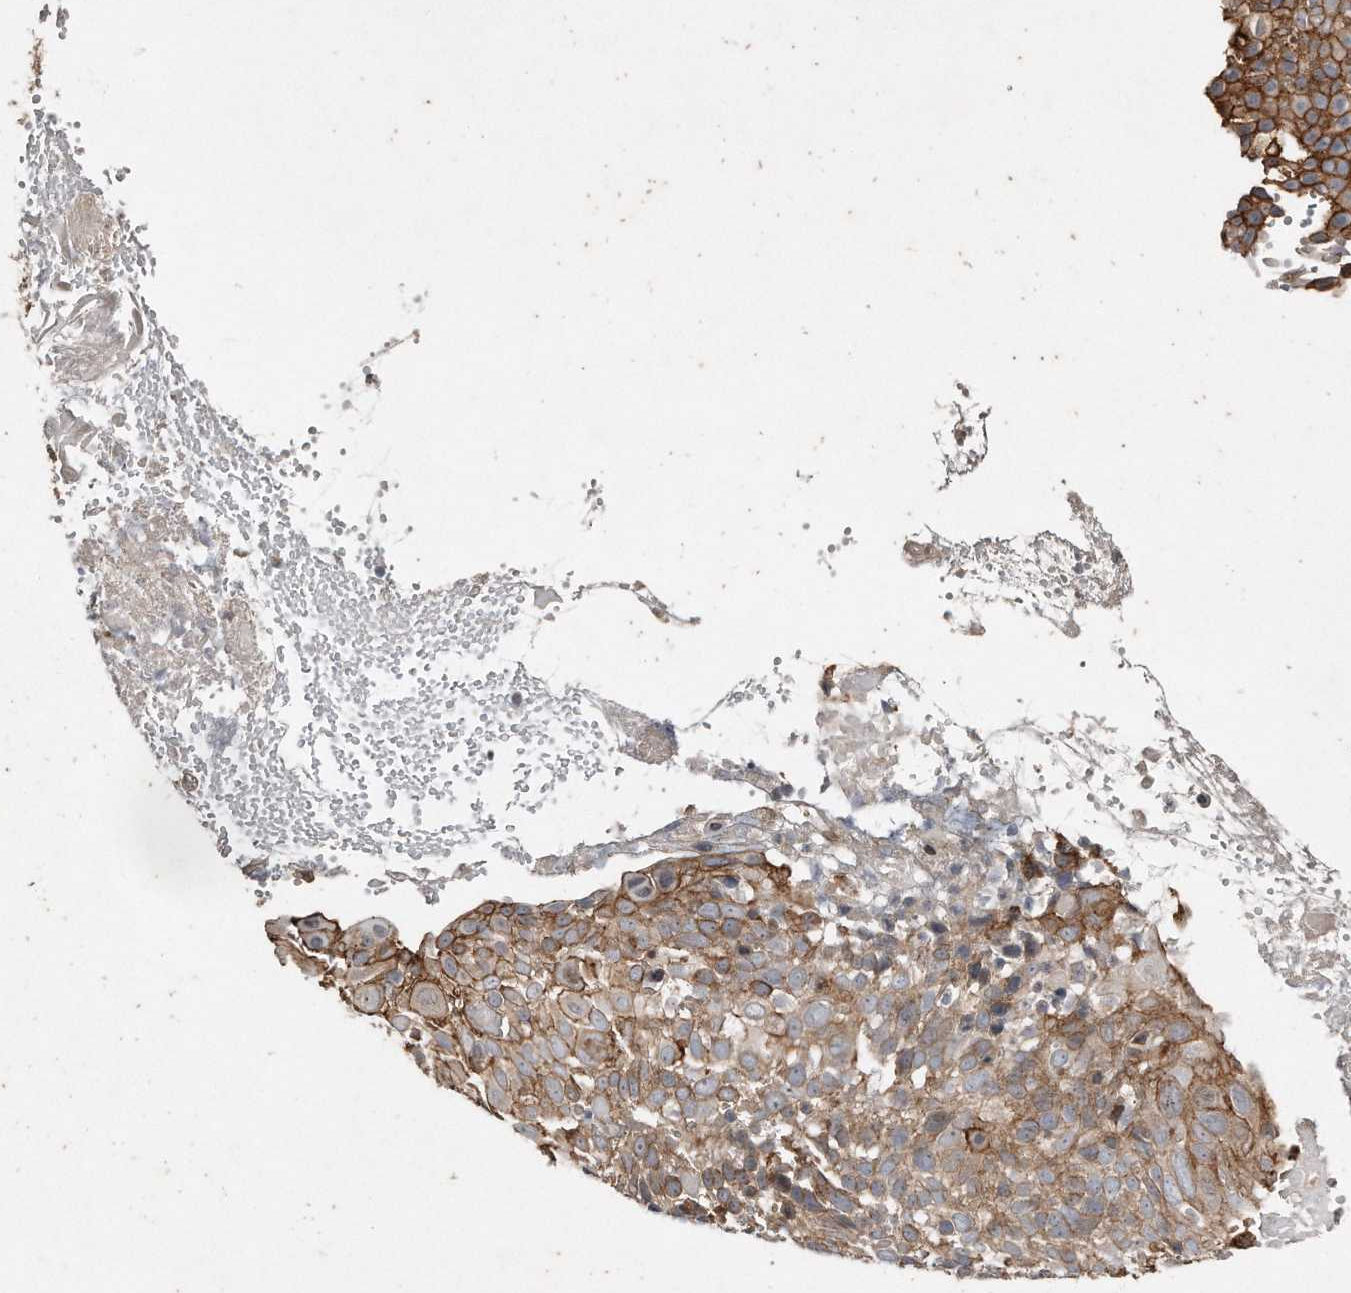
{"staining": {"intensity": "moderate", "quantity": ">75%", "location": "cytoplasmic/membranous"}, "tissue": "cervical cancer", "cell_type": "Tumor cells", "image_type": "cancer", "snomed": [{"axis": "morphology", "description": "Squamous cell carcinoma, NOS"}, {"axis": "topography", "description": "Cervix"}], "caption": "Immunohistochemical staining of human squamous cell carcinoma (cervical) reveals medium levels of moderate cytoplasmic/membranous protein expression in about >75% of tumor cells.", "gene": "SNAP47", "patient": {"sex": "female", "age": 74}}